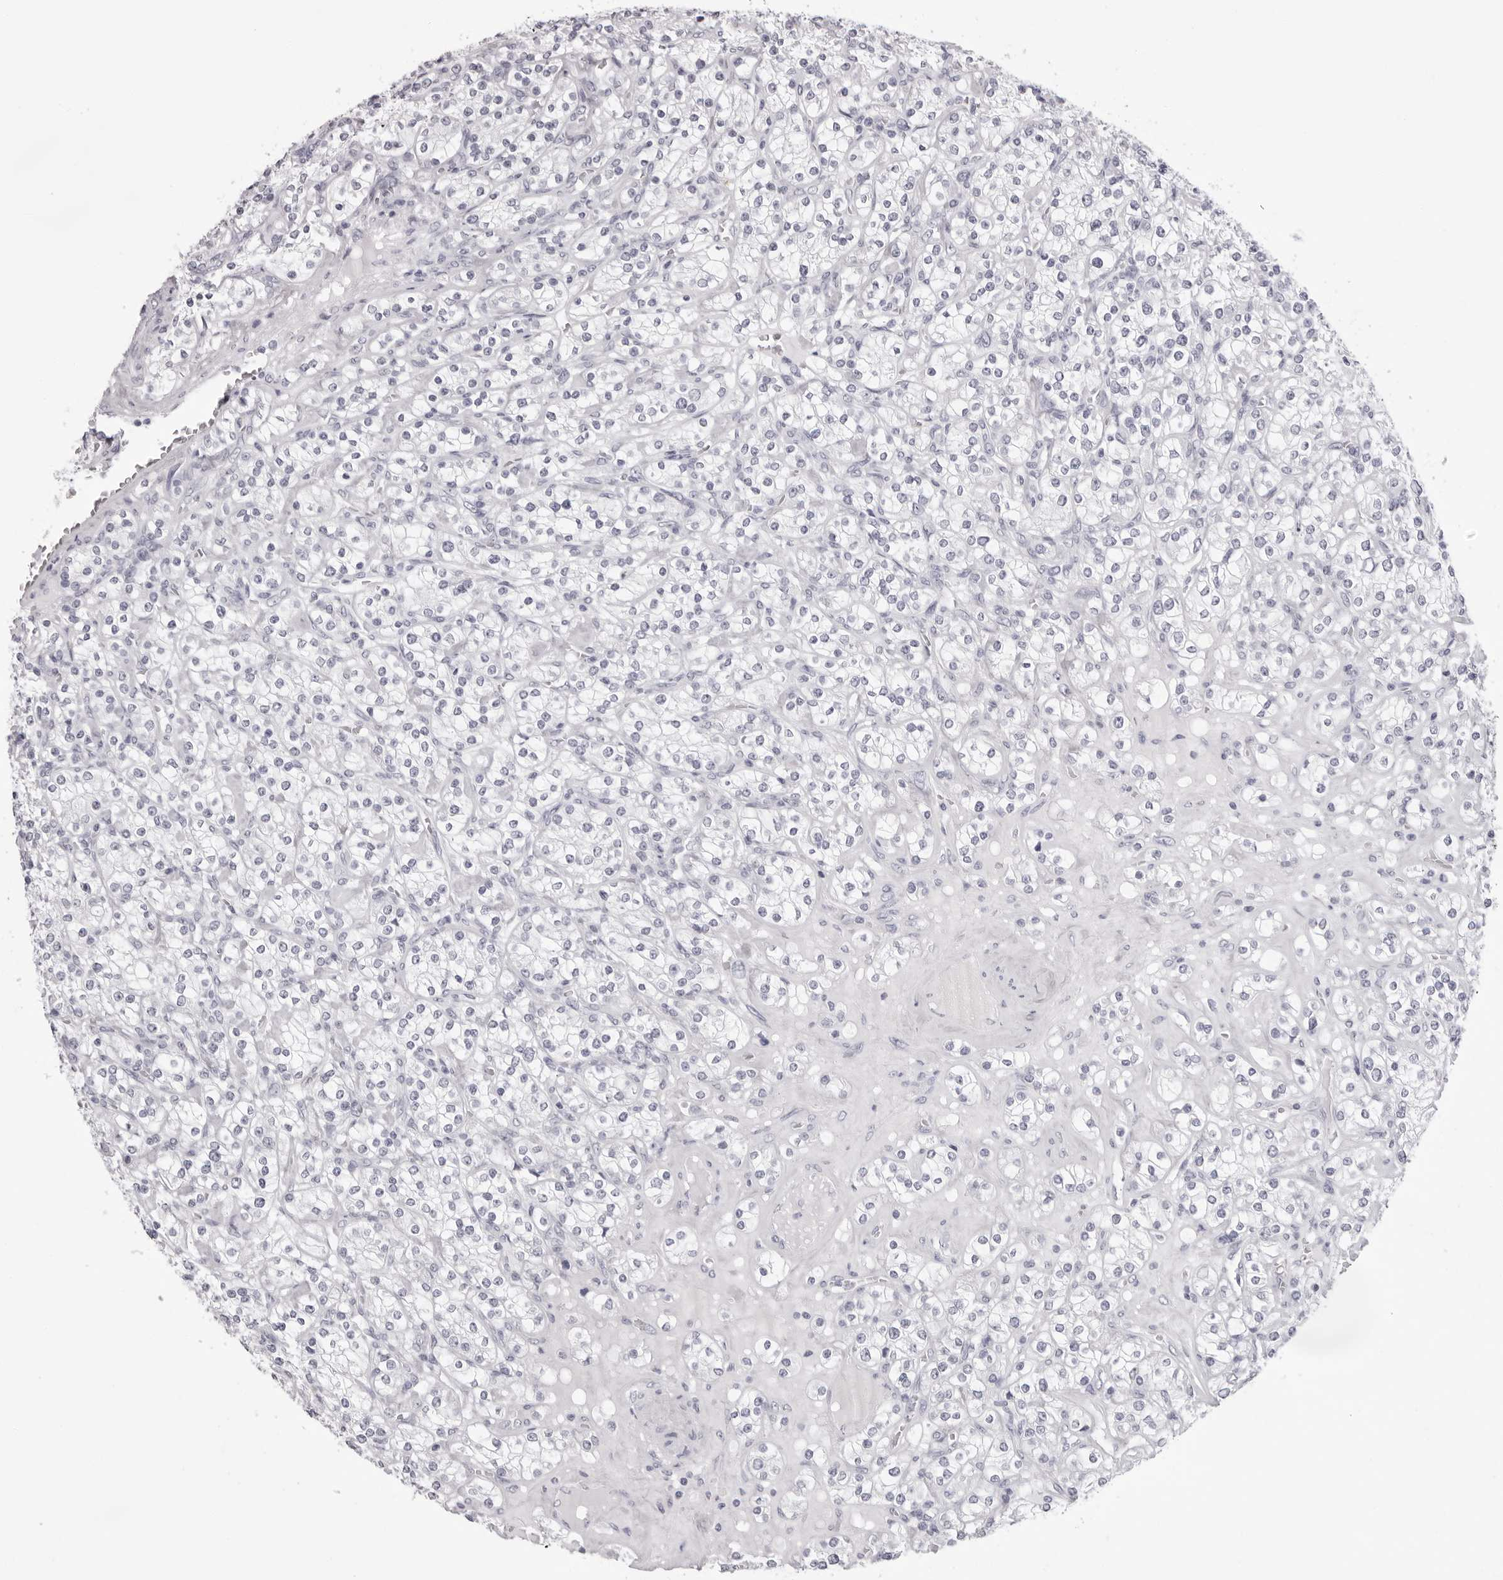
{"staining": {"intensity": "negative", "quantity": "none", "location": "none"}, "tissue": "renal cancer", "cell_type": "Tumor cells", "image_type": "cancer", "snomed": [{"axis": "morphology", "description": "Adenocarcinoma, NOS"}, {"axis": "topography", "description": "Kidney"}], "caption": "Human renal cancer stained for a protein using IHC shows no staining in tumor cells.", "gene": "SPTA1", "patient": {"sex": "male", "age": 77}}